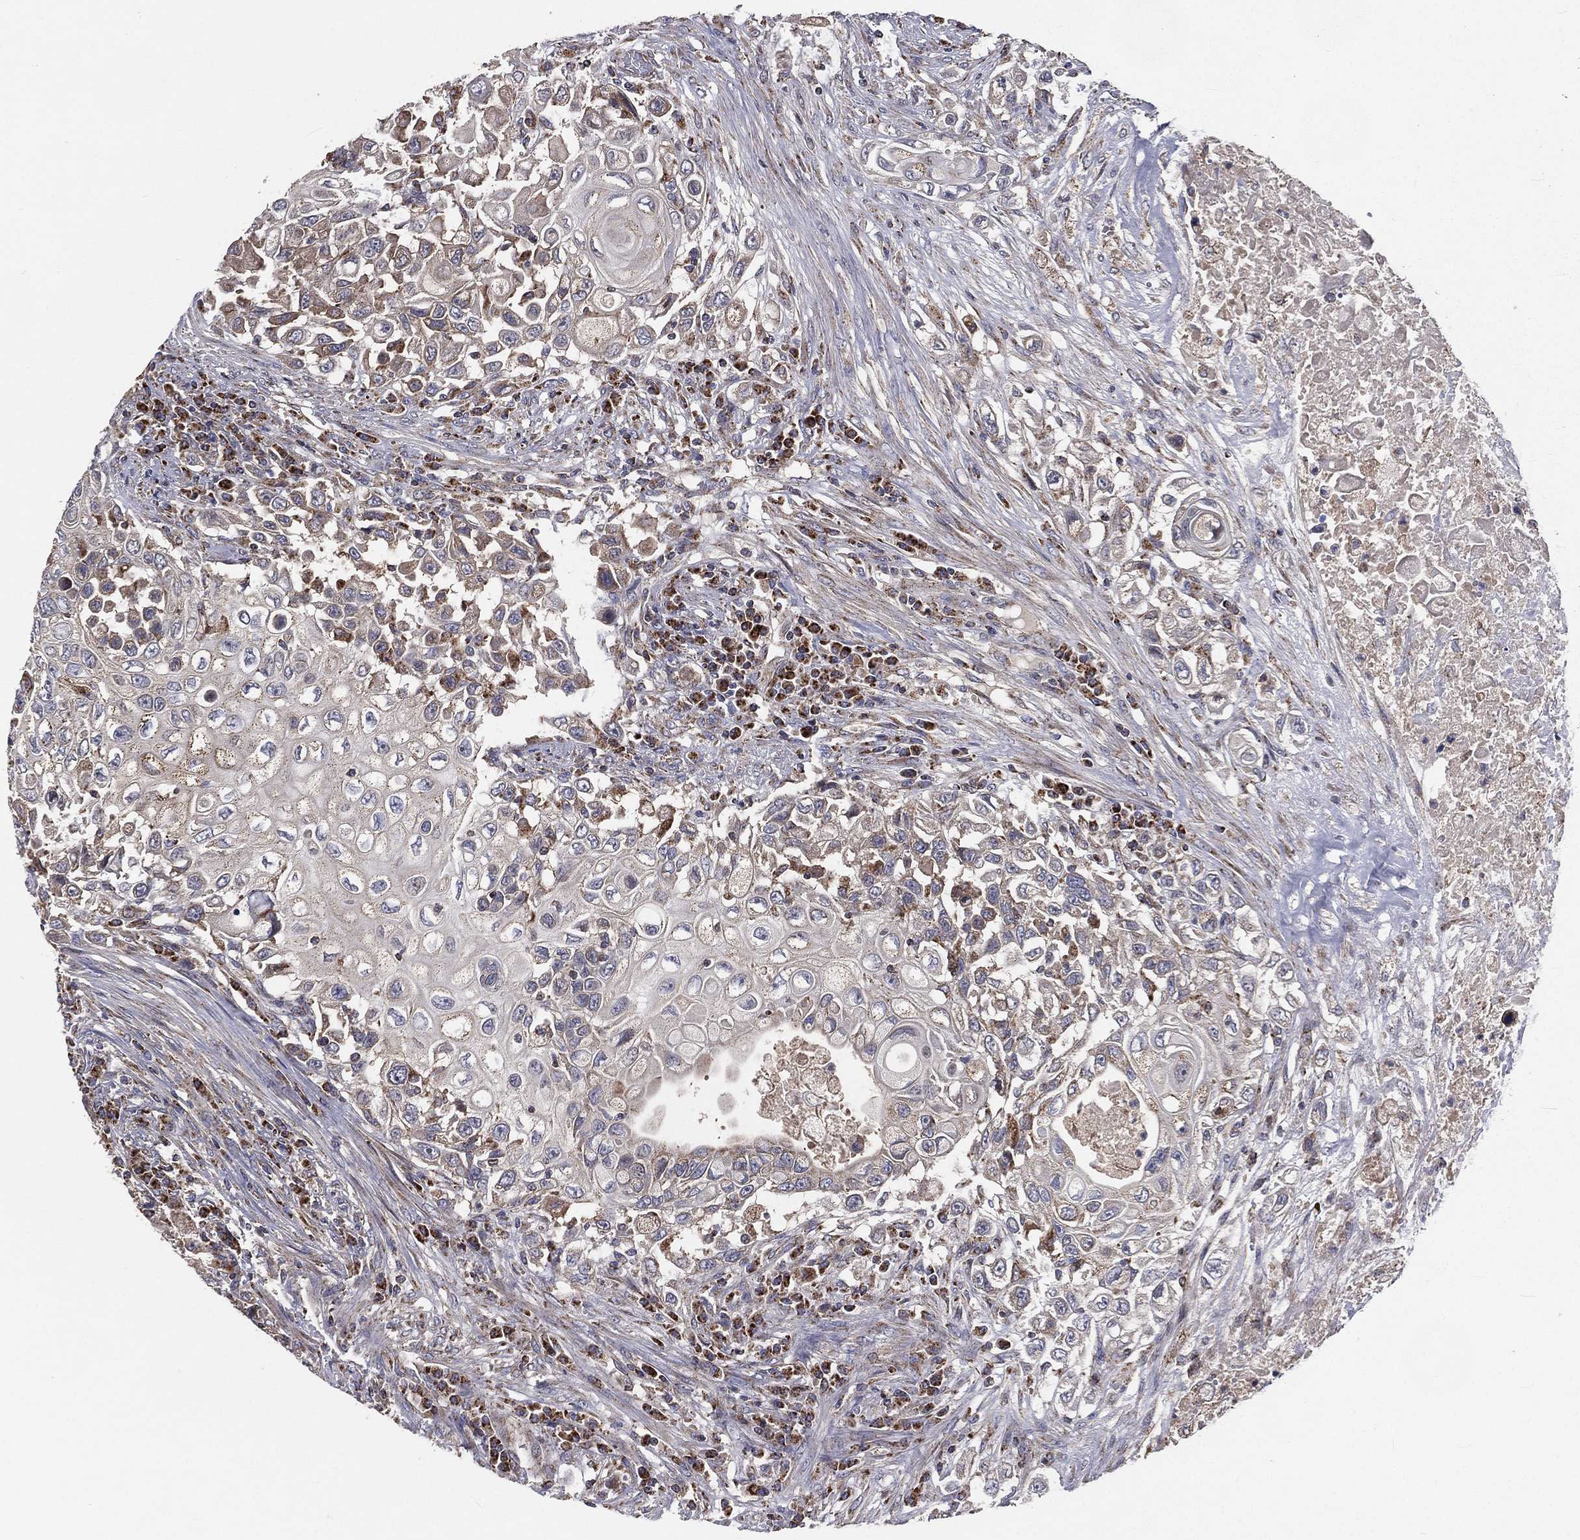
{"staining": {"intensity": "moderate", "quantity": "<25%", "location": "cytoplasmic/membranous"}, "tissue": "urothelial cancer", "cell_type": "Tumor cells", "image_type": "cancer", "snomed": [{"axis": "morphology", "description": "Urothelial carcinoma, High grade"}, {"axis": "topography", "description": "Urinary bladder"}], "caption": "Urothelial cancer stained with a brown dye demonstrates moderate cytoplasmic/membranous positive staining in approximately <25% of tumor cells.", "gene": "GPD1", "patient": {"sex": "female", "age": 56}}